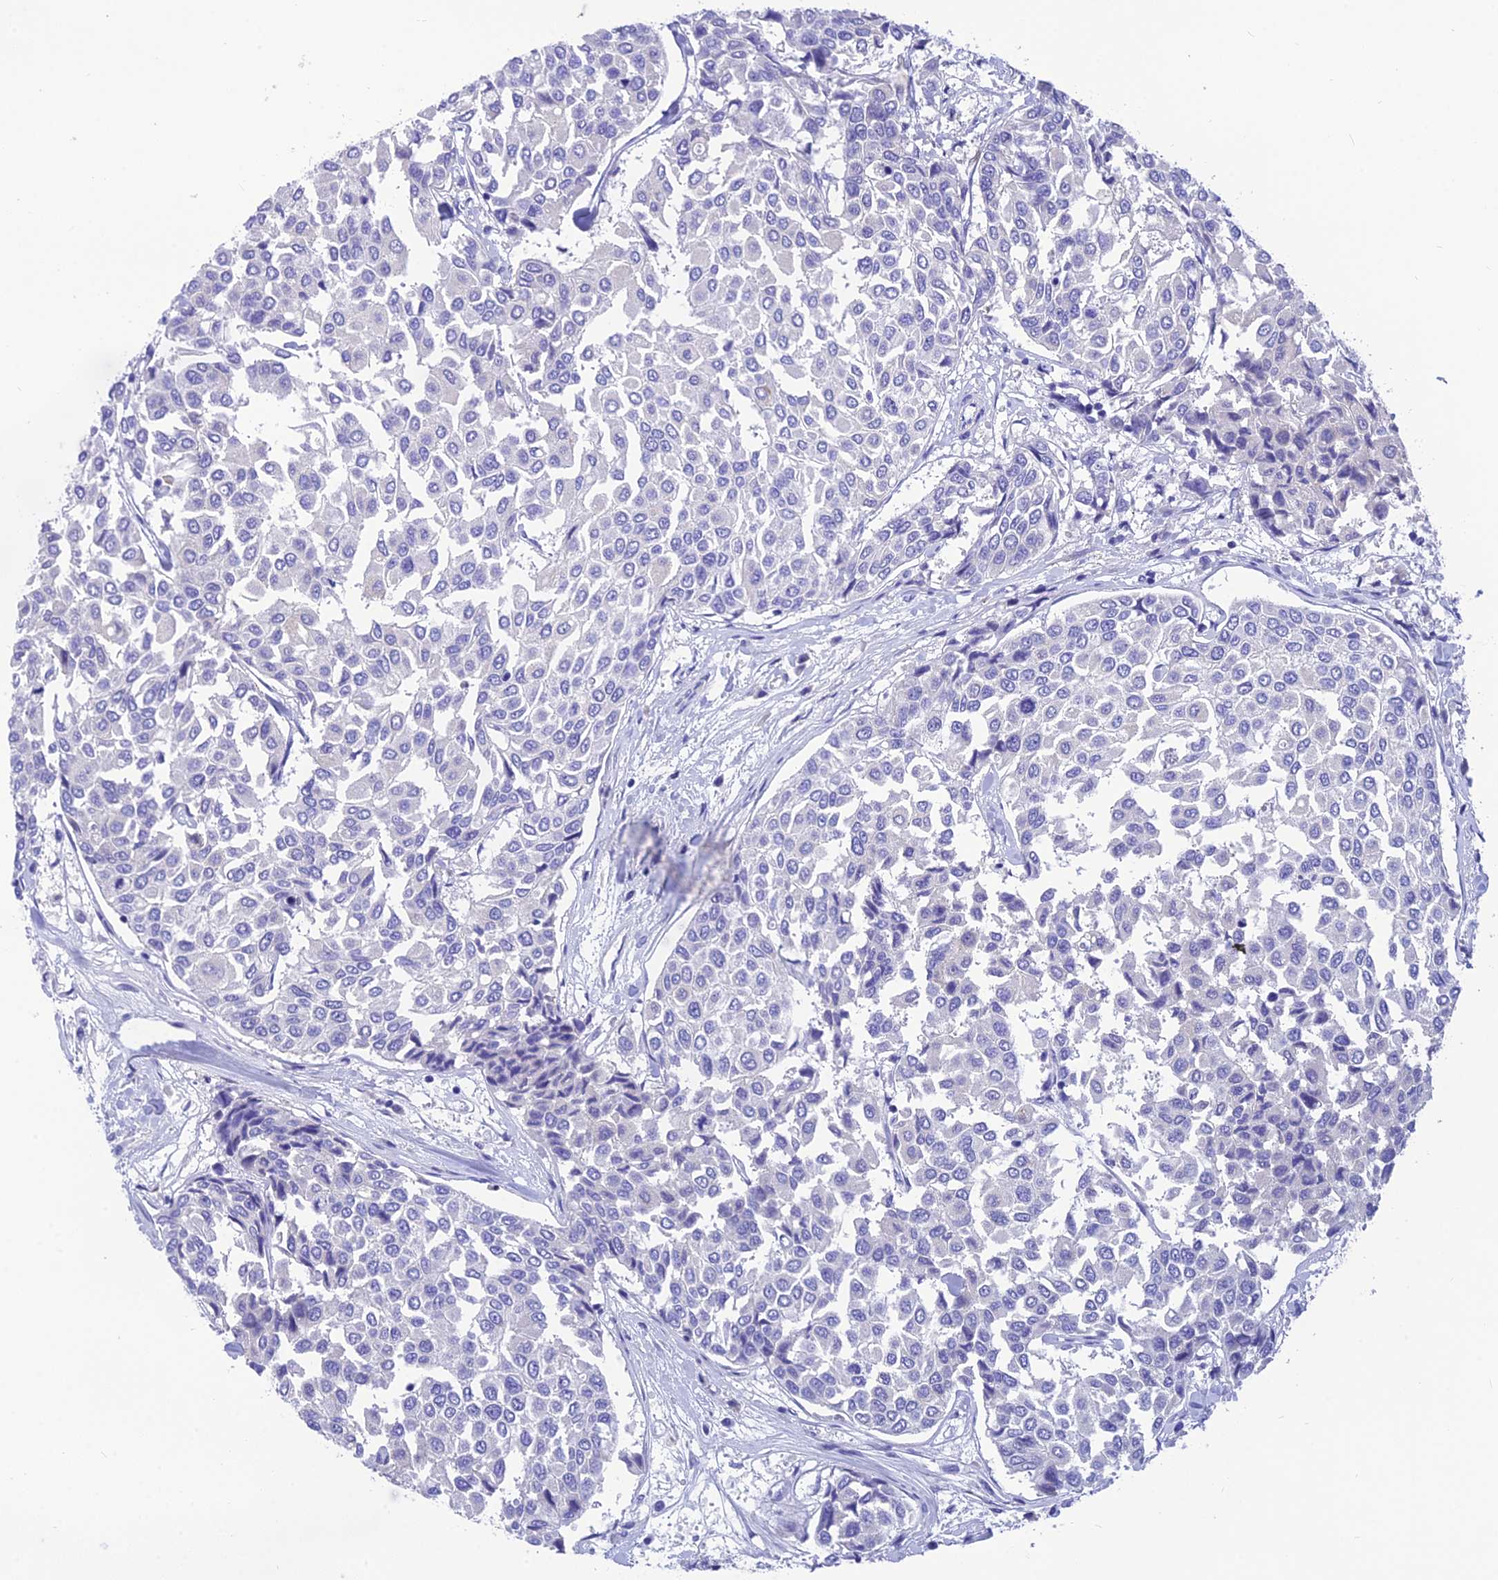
{"staining": {"intensity": "negative", "quantity": "none", "location": "none"}, "tissue": "breast cancer", "cell_type": "Tumor cells", "image_type": "cancer", "snomed": [{"axis": "morphology", "description": "Duct carcinoma"}, {"axis": "topography", "description": "Breast"}], "caption": "This is an immunohistochemistry photomicrograph of human infiltrating ductal carcinoma (breast). There is no expression in tumor cells.", "gene": "KDELR3", "patient": {"sex": "female", "age": 55}}